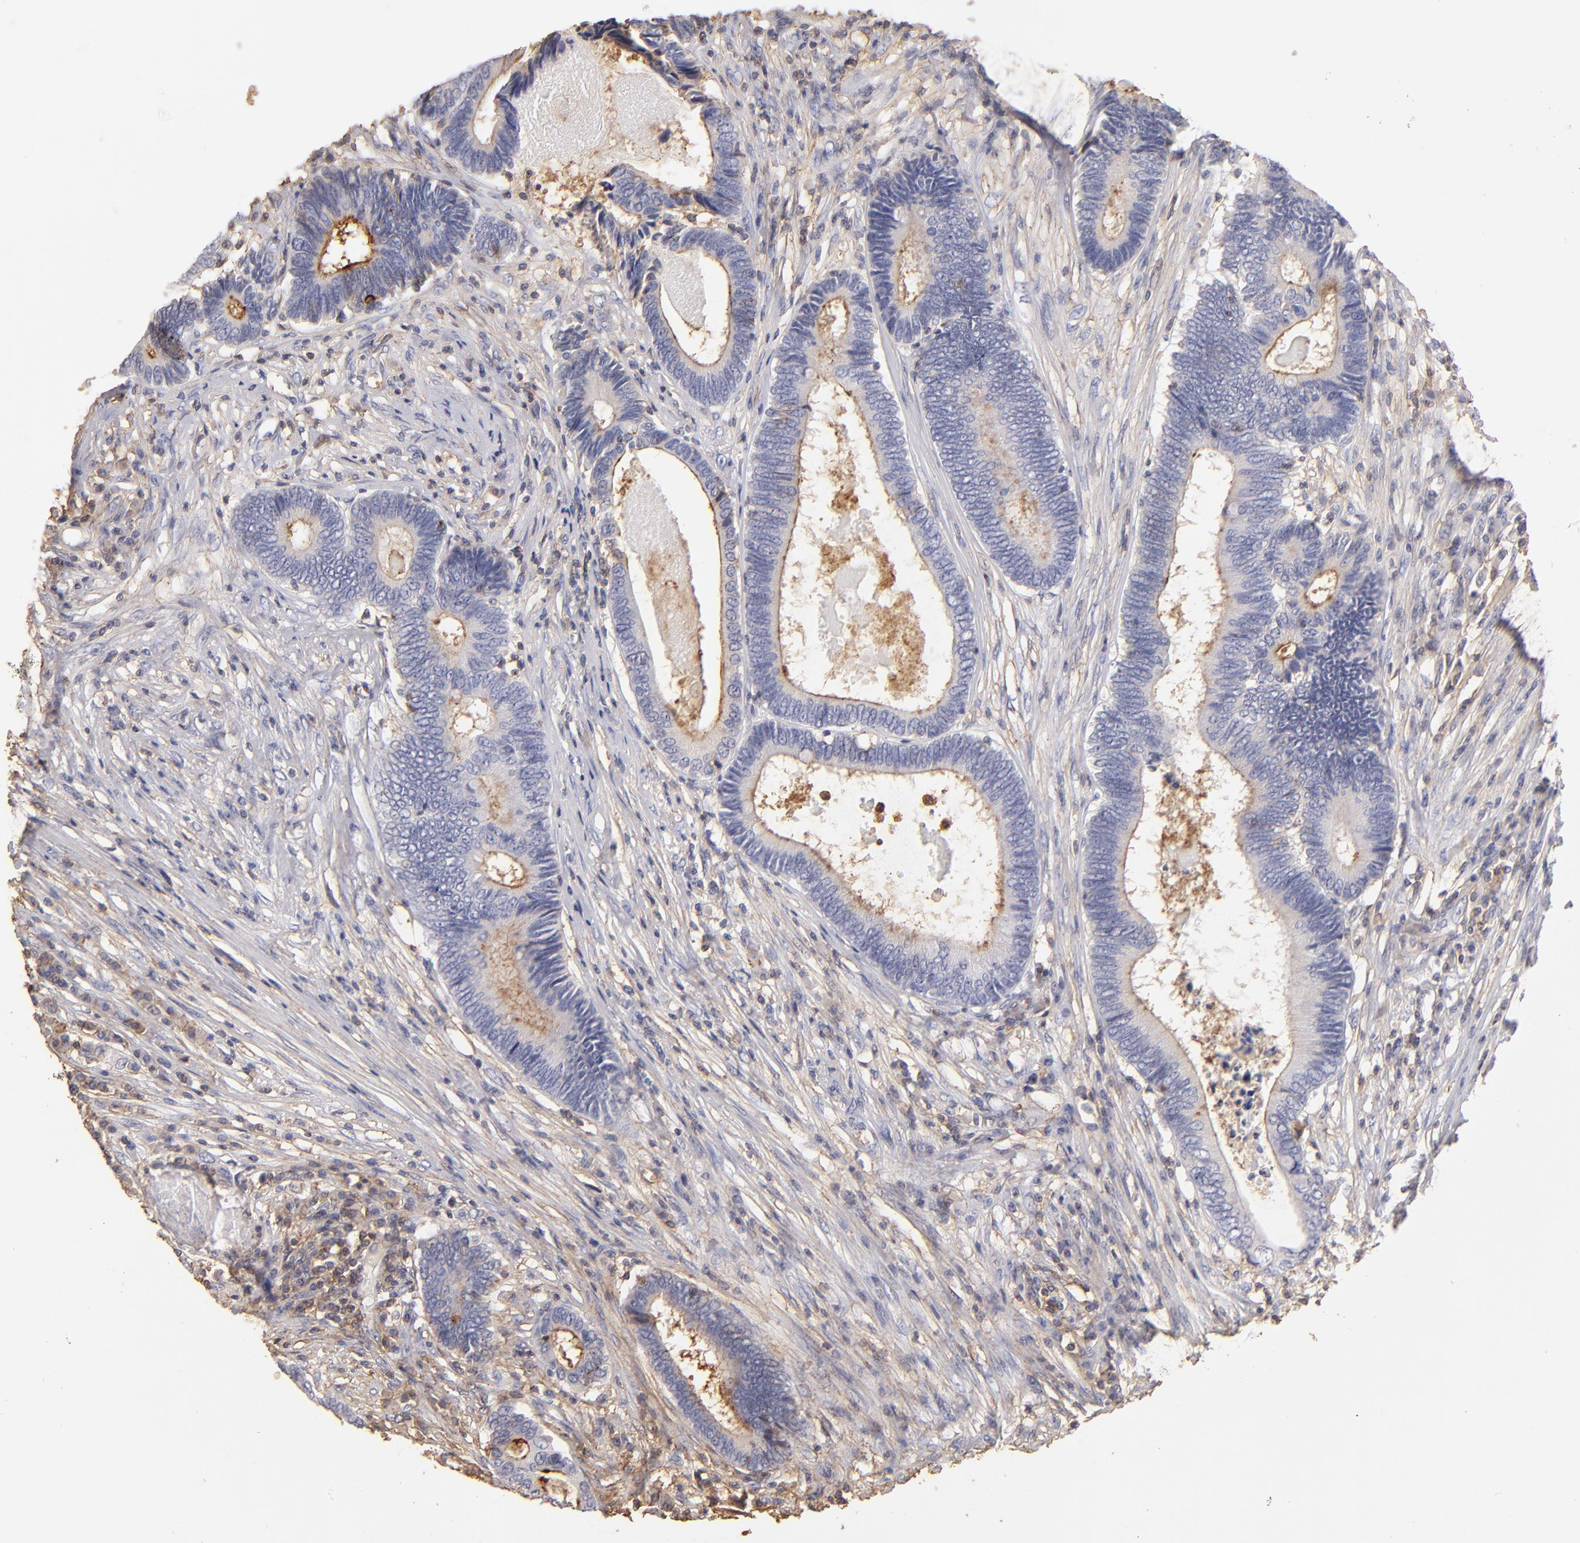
{"staining": {"intensity": "moderate", "quantity": "25%-75%", "location": "cytoplasmic/membranous"}, "tissue": "colorectal cancer", "cell_type": "Tumor cells", "image_type": "cancer", "snomed": [{"axis": "morphology", "description": "Adenocarcinoma, NOS"}, {"axis": "topography", "description": "Colon"}], "caption": "This photomicrograph displays colorectal cancer (adenocarcinoma) stained with IHC to label a protein in brown. The cytoplasmic/membranous of tumor cells show moderate positivity for the protein. Nuclei are counter-stained blue.", "gene": "ABCB1", "patient": {"sex": "female", "age": 78}}